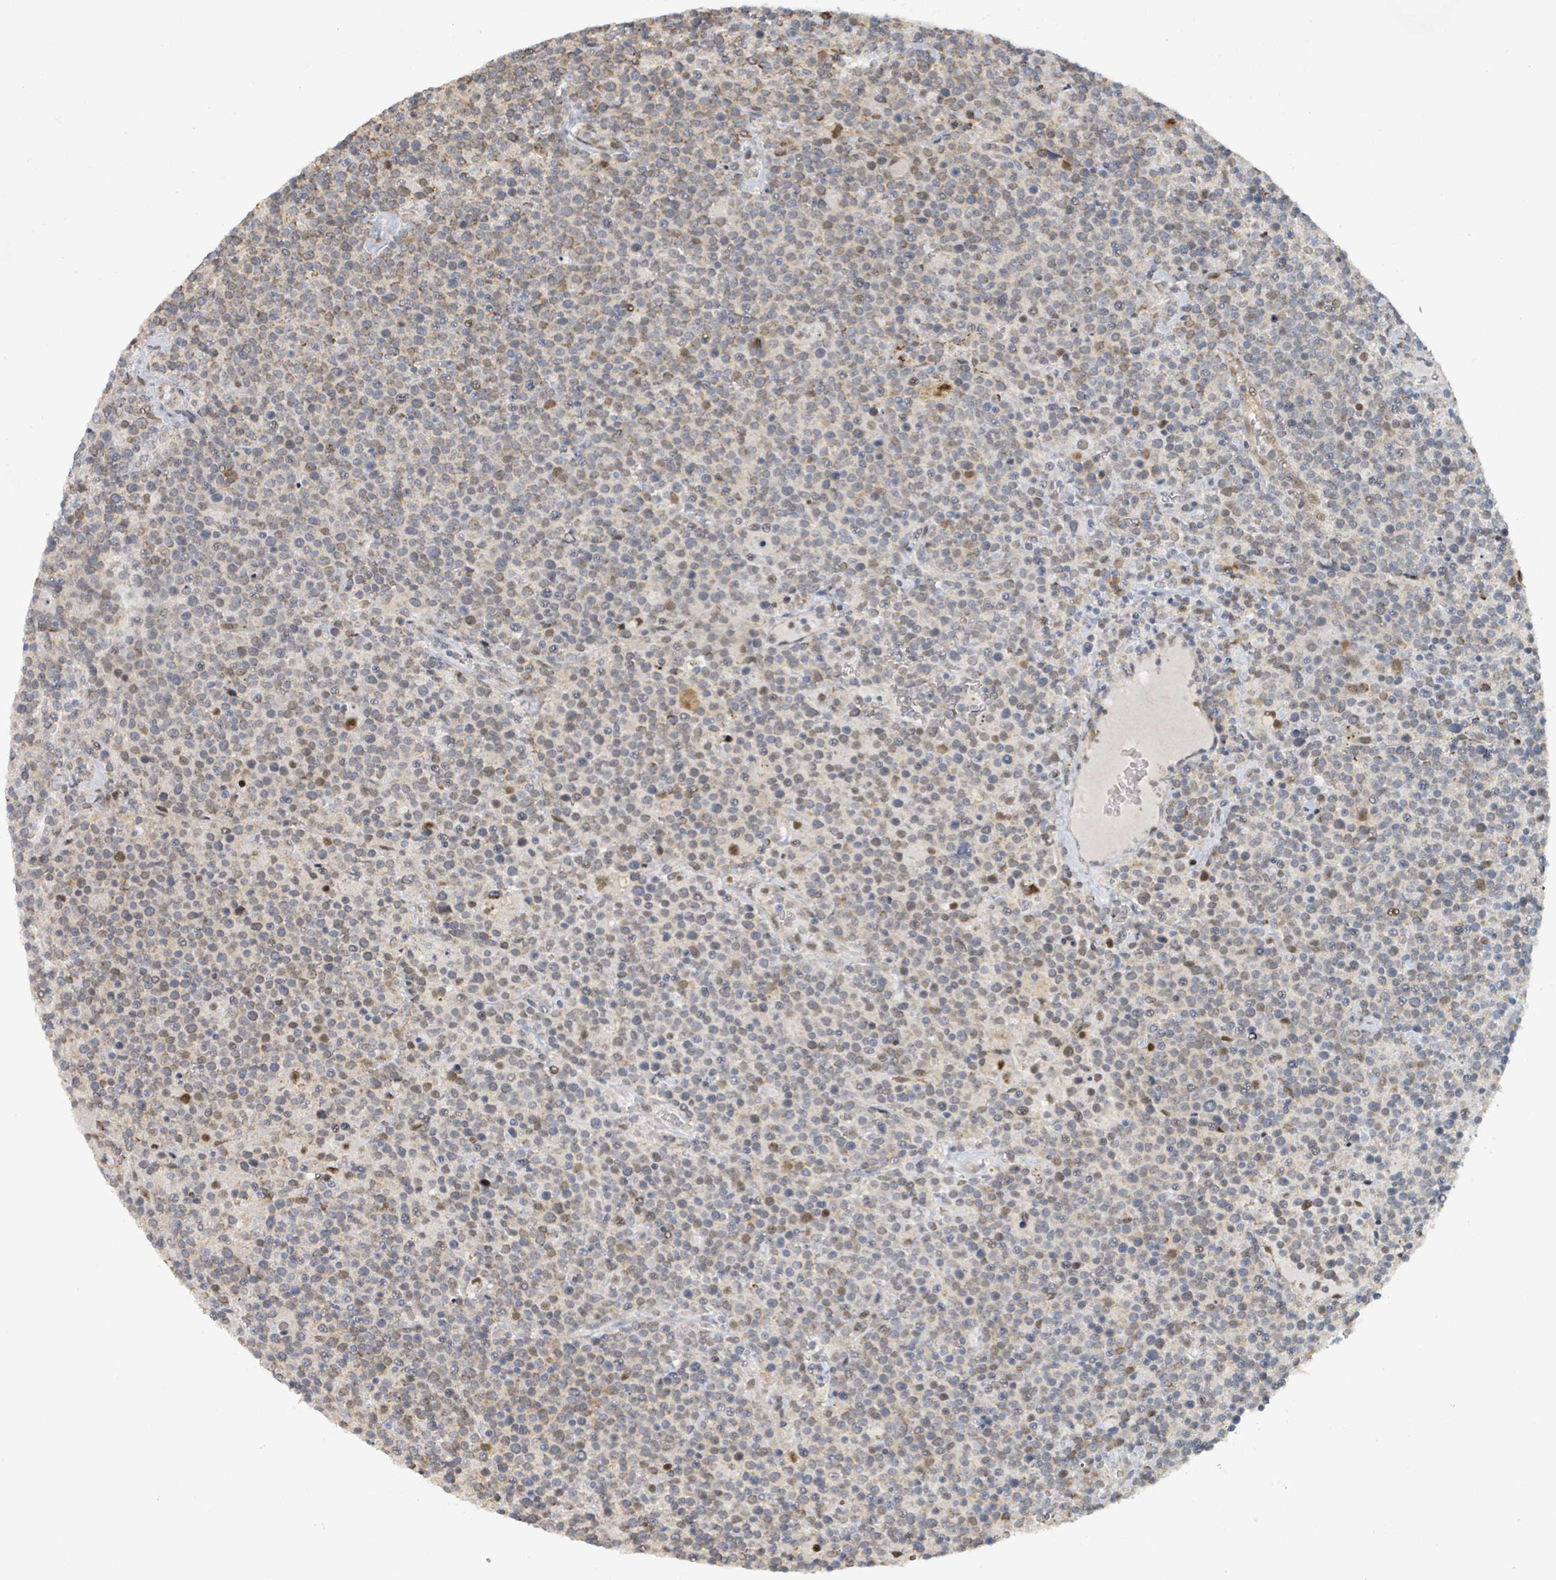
{"staining": {"intensity": "weak", "quantity": "25%-75%", "location": "cytoplasmic/membranous"}, "tissue": "lymphoma", "cell_type": "Tumor cells", "image_type": "cancer", "snomed": [{"axis": "morphology", "description": "Malignant lymphoma, non-Hodgkin's type, High grade"}, {"axis": "topography", "description": "Lymph node"}], "caption": "Immunohistochemistry micrograph of neoplastic tissue: human high-grade malignant lymphoma, non-Hodgkin's type stained using immunohistochemistry exhibits low levels of weak protein expression localized specifically in the cytoplasmic/membranous of tumor cells, appearing as a cytoplasmic/membranous brown color.", "gene": "PSMB7", "patient": {"sex": "male", "age": 61}}